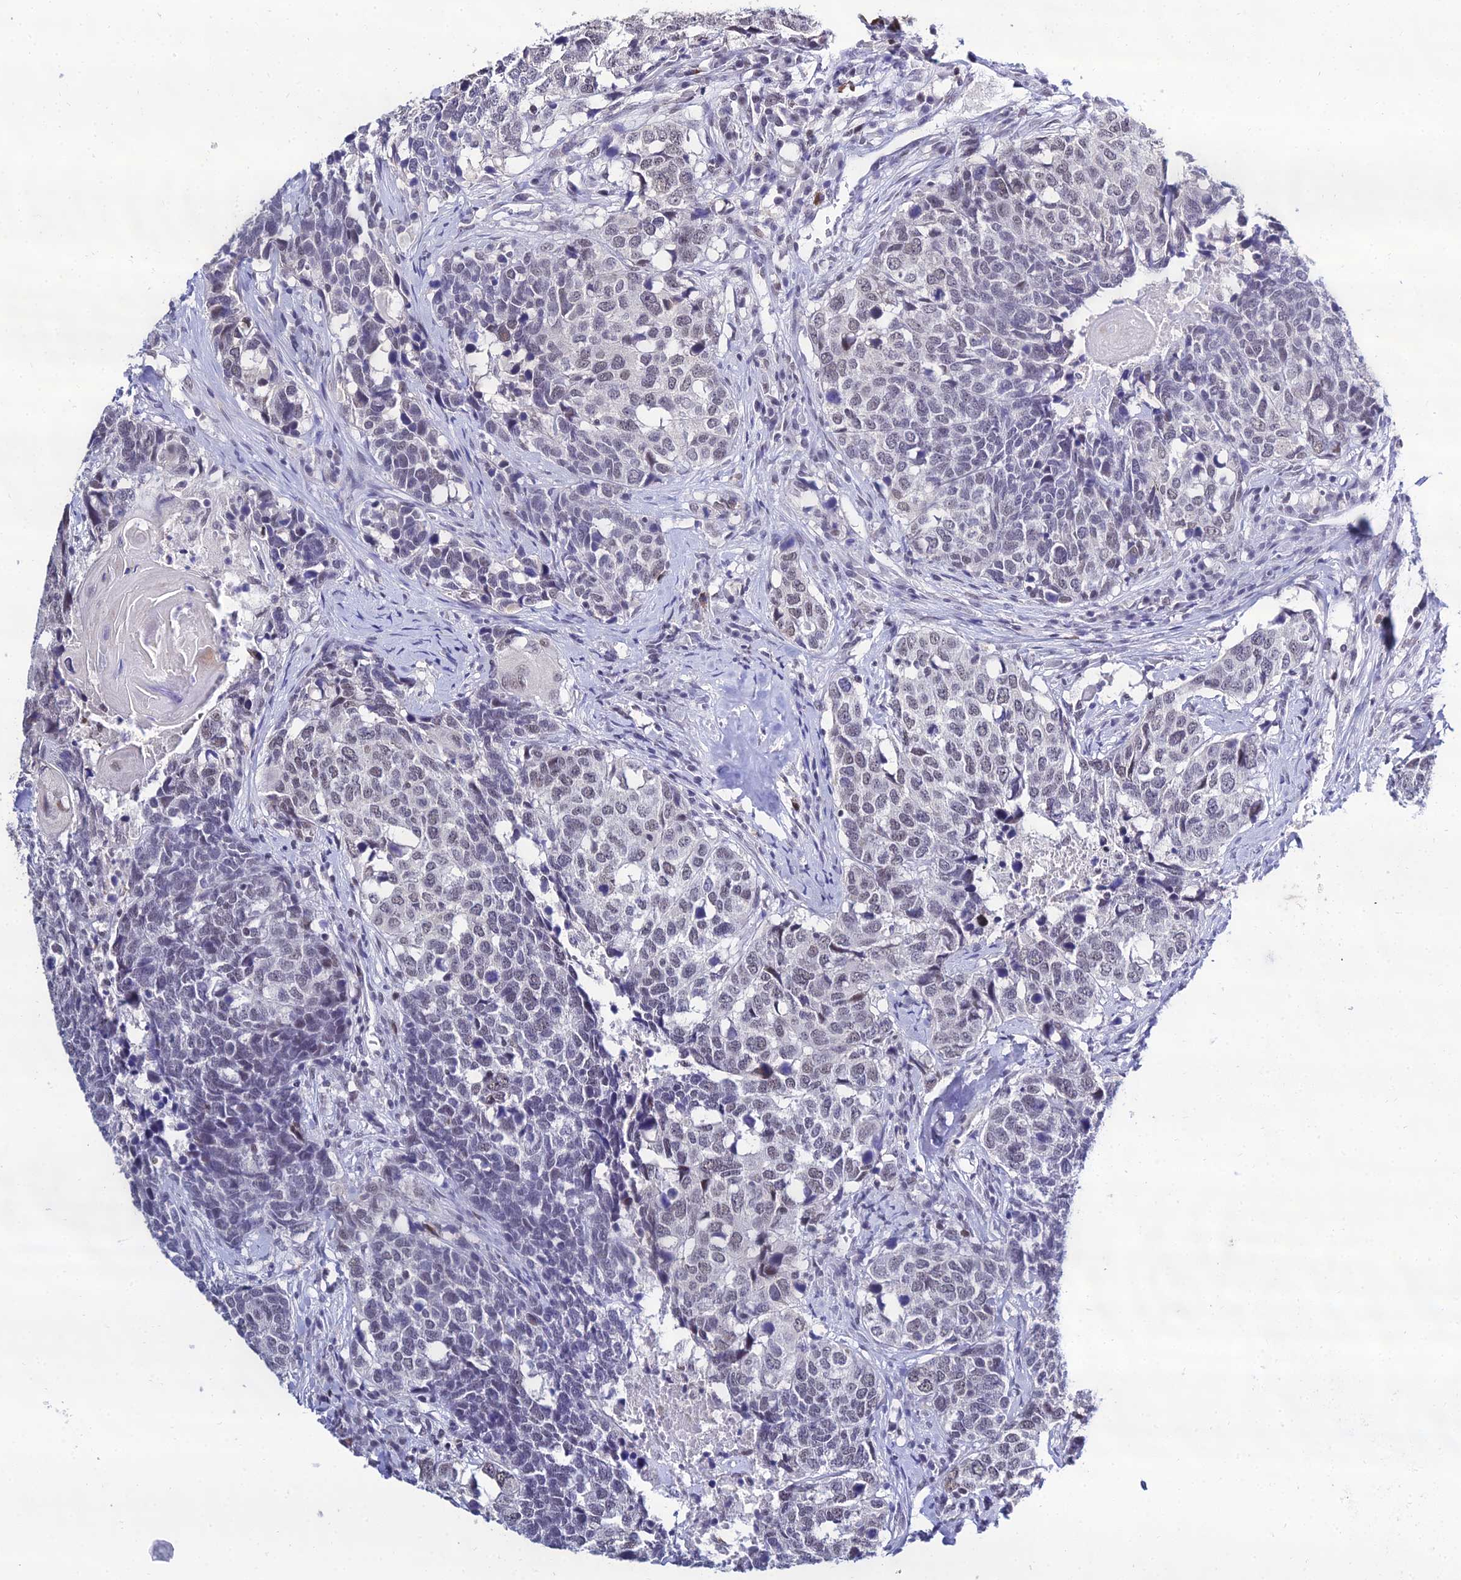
{"staining": {"intensity": "weak", "quantity": "25%-75%", "location": "nuclear"}, "tissue": "head and neck cancer", "cell_type": "Tumor cells", "image_type": "cancer", "snomed": [{"axis": "morphology", "description": "Squamous cell carcinoma, NOS"}, {"axis": "topography", "description": "Head-Neck"}], "caption": "Immunohistochemical staining of head and neck cancer (squamous cell carcinoma) reveals low levels of weak nuclear protein staining in about 25%-75% of tumor cells. The staining is performed using DAB brown chromogen to label protein expression. The nuclei are counter-stained blue using hematoxylin.", "gene": "PPP4R2", "patient": {"sex": "male", "age": 66}}